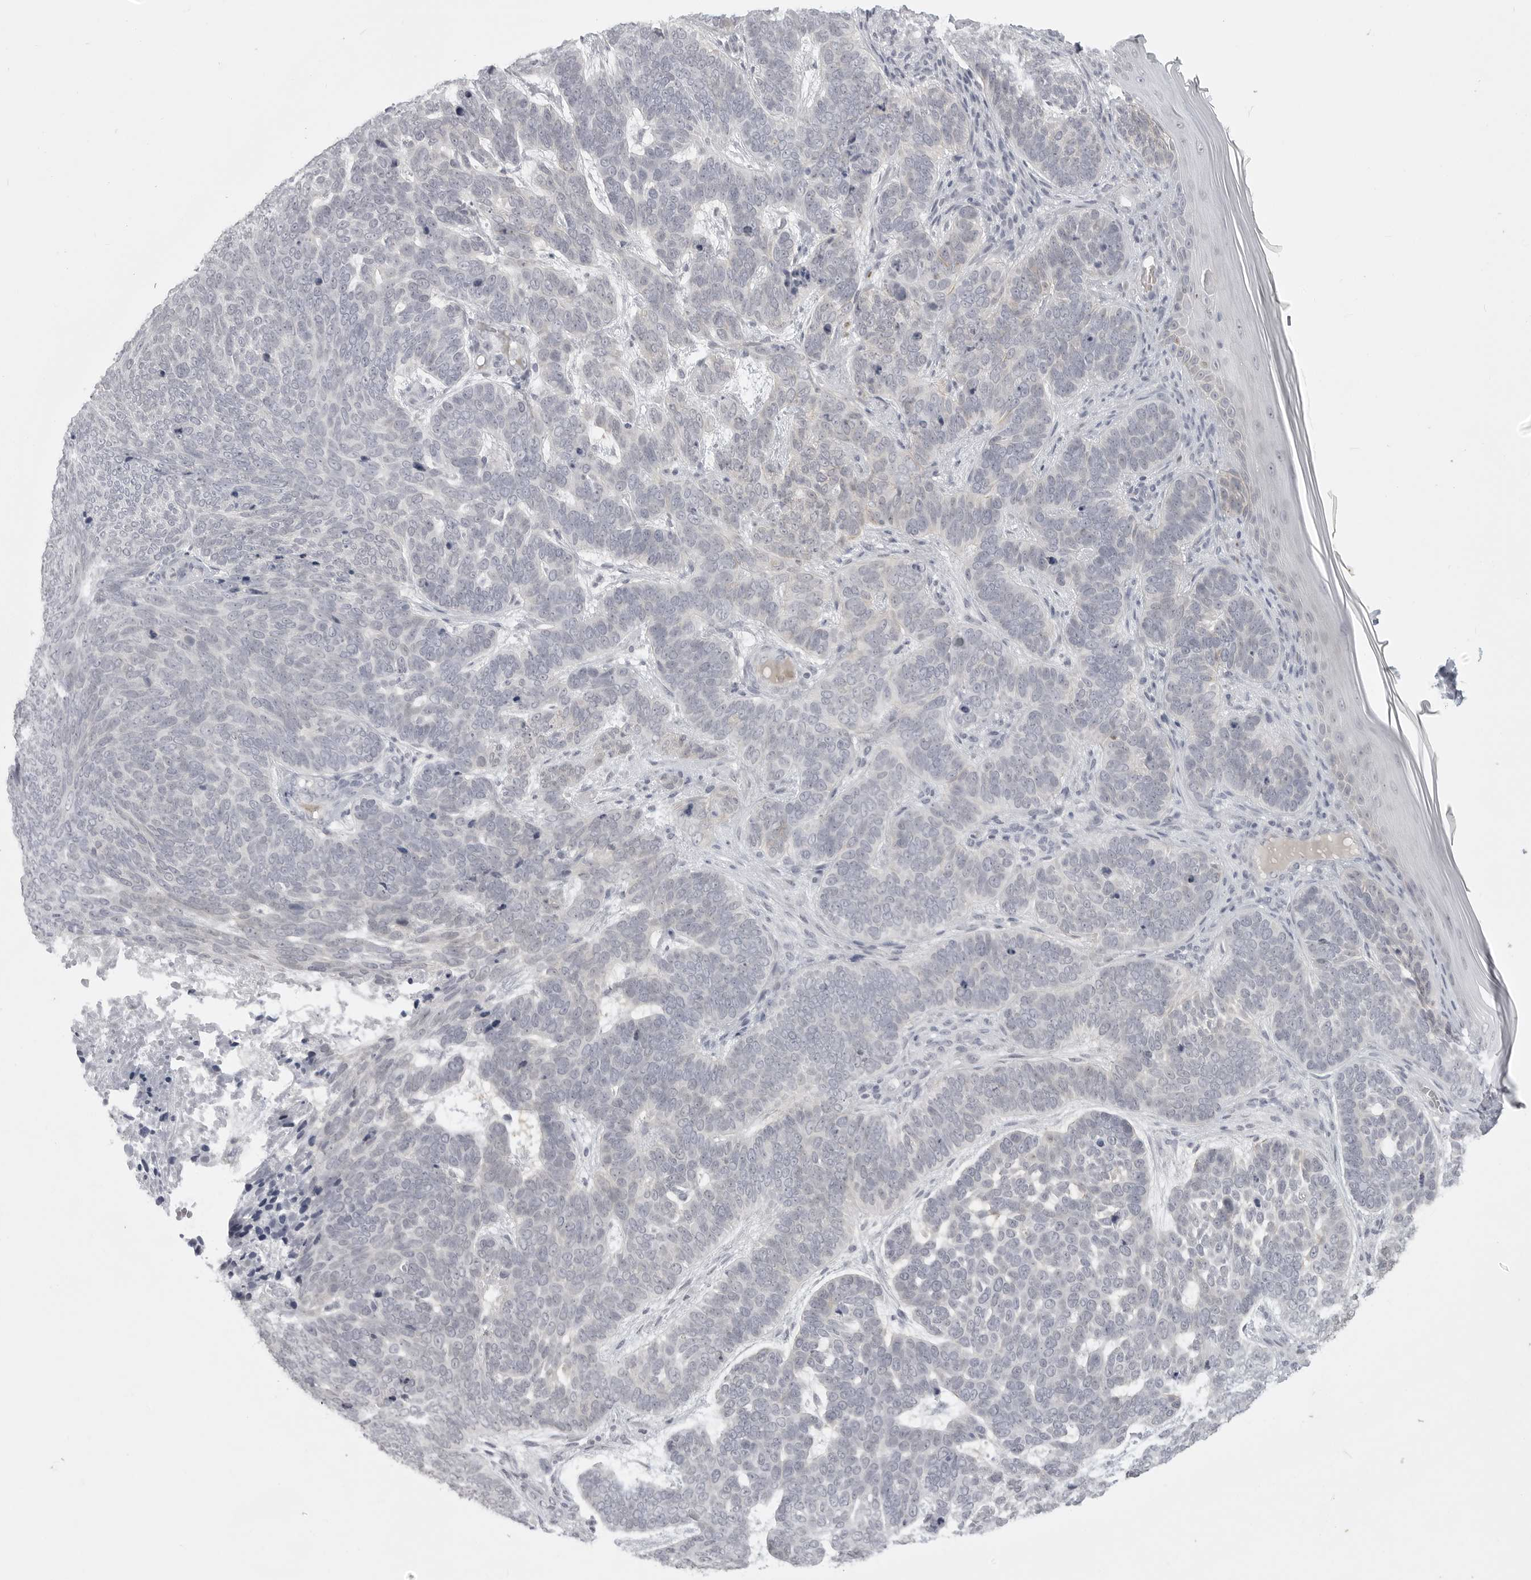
{"staining": {"intensity": "negative", "quantity": "none", "location": "none"}, "tissue": "skin cancer", "cell_type": "Tumor cells", "image_type": "cancer", "snomed": [{"axis": "morphology", "description": "Basal cell carcinoma"}, {"axis": "topography", "description": "Skin"}], "caption": "Human skin basal cell carcinoma stained for a protein using immunohistochemistry (IHC) displays no staining in tumor cells.", "gene": "TCTN3", "patient": {"sex": "female", "age": 85}}